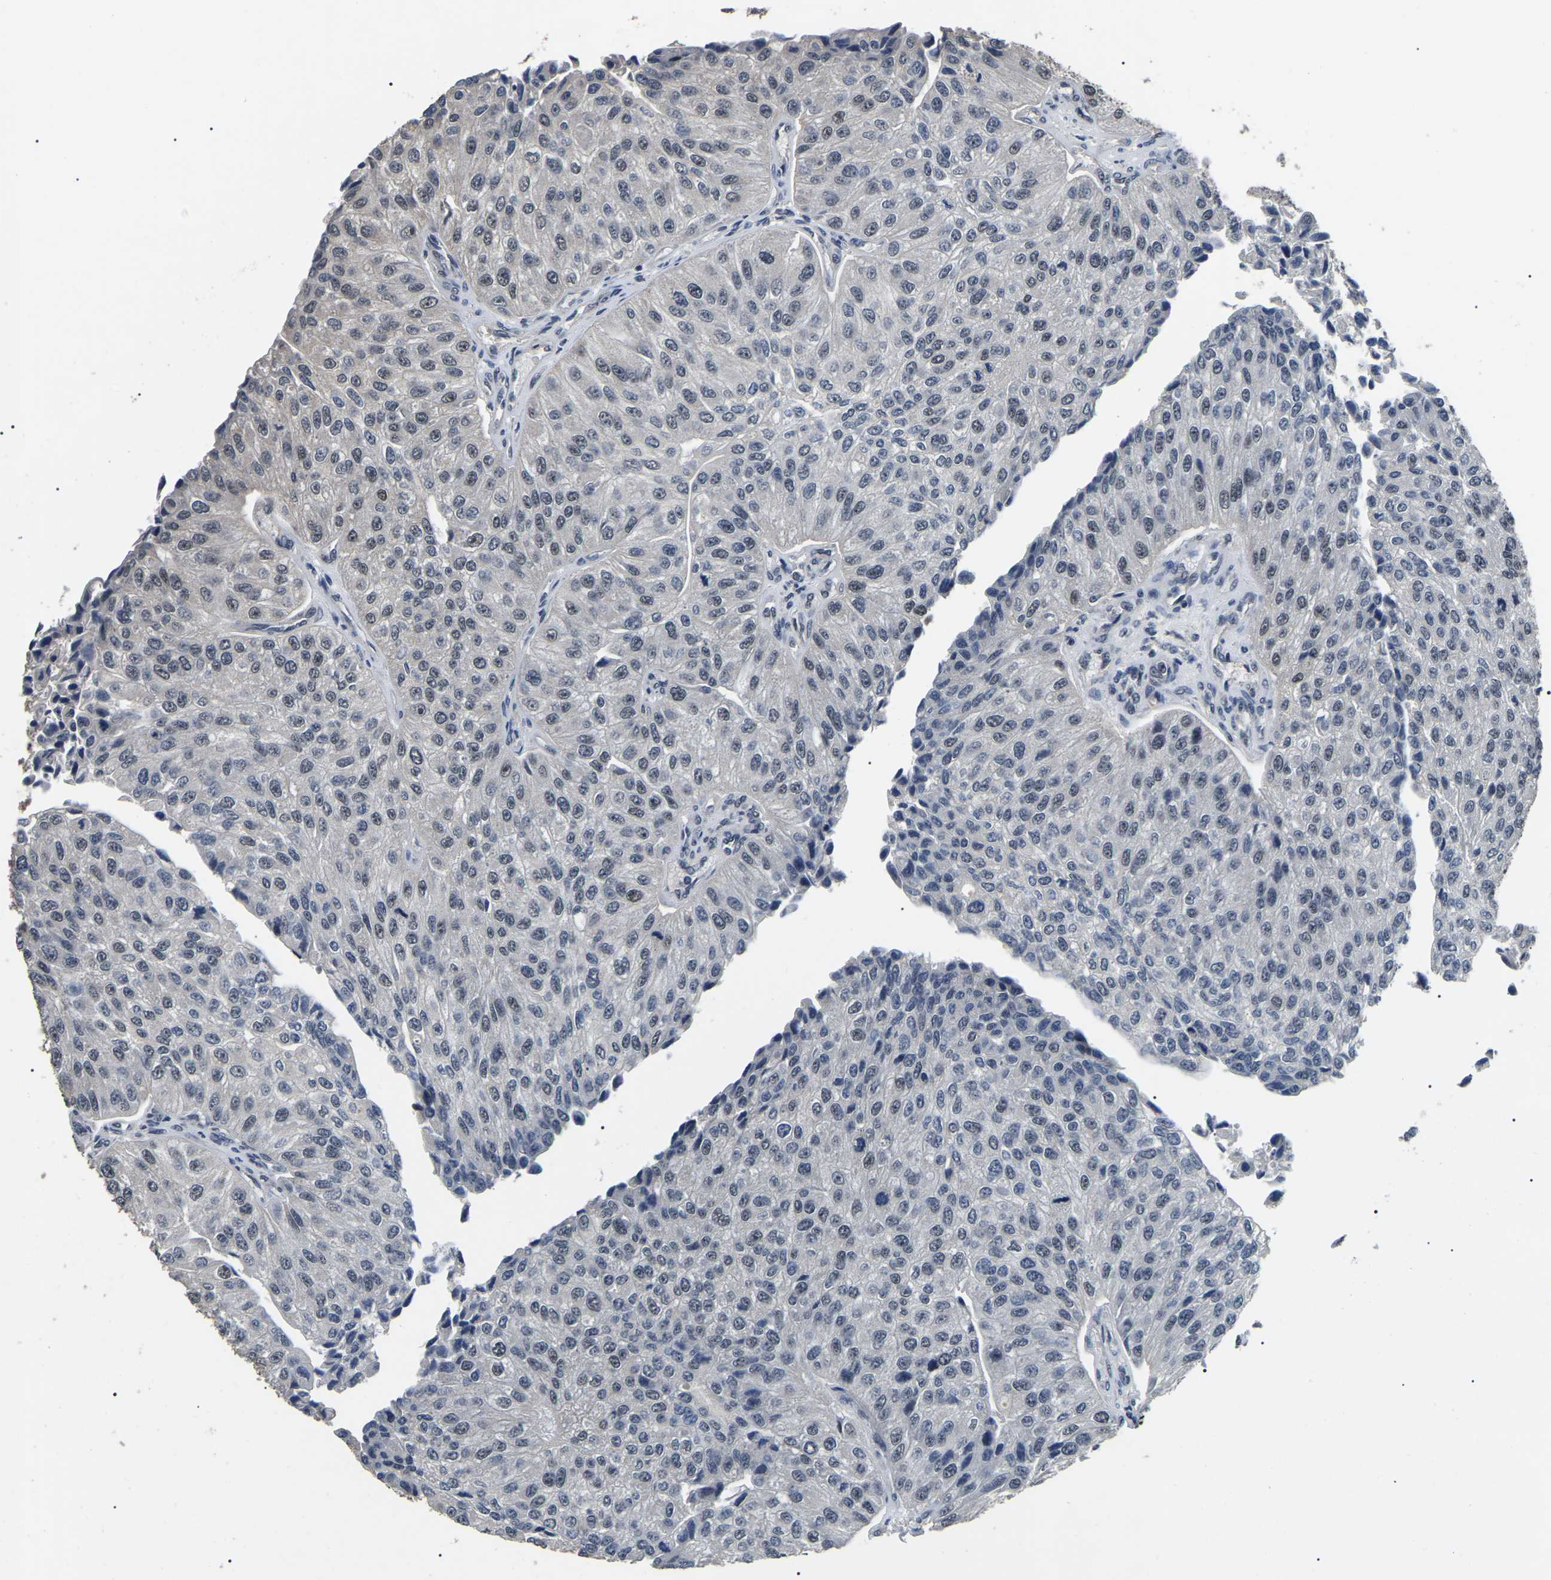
{"staining": {"intensity": "negative", "quantity": "none", "location": "none"}, "tissue": "urothelial cancer", "cell_type": "Tumor cells", "image_type": "cancer", "snomed": [{"axis": "morphology", "description": "Urothelial carcinoma, High grade"}, {"axis": "topography", "description": "Kidney"}, {"axis": "topography", "description": "Urinary bladder"}], "caption": "Tumor cells show no significant expression in urothelial cancer.", "gene": "PPM1E", "patient": {"sex": "male", "age": 77}}